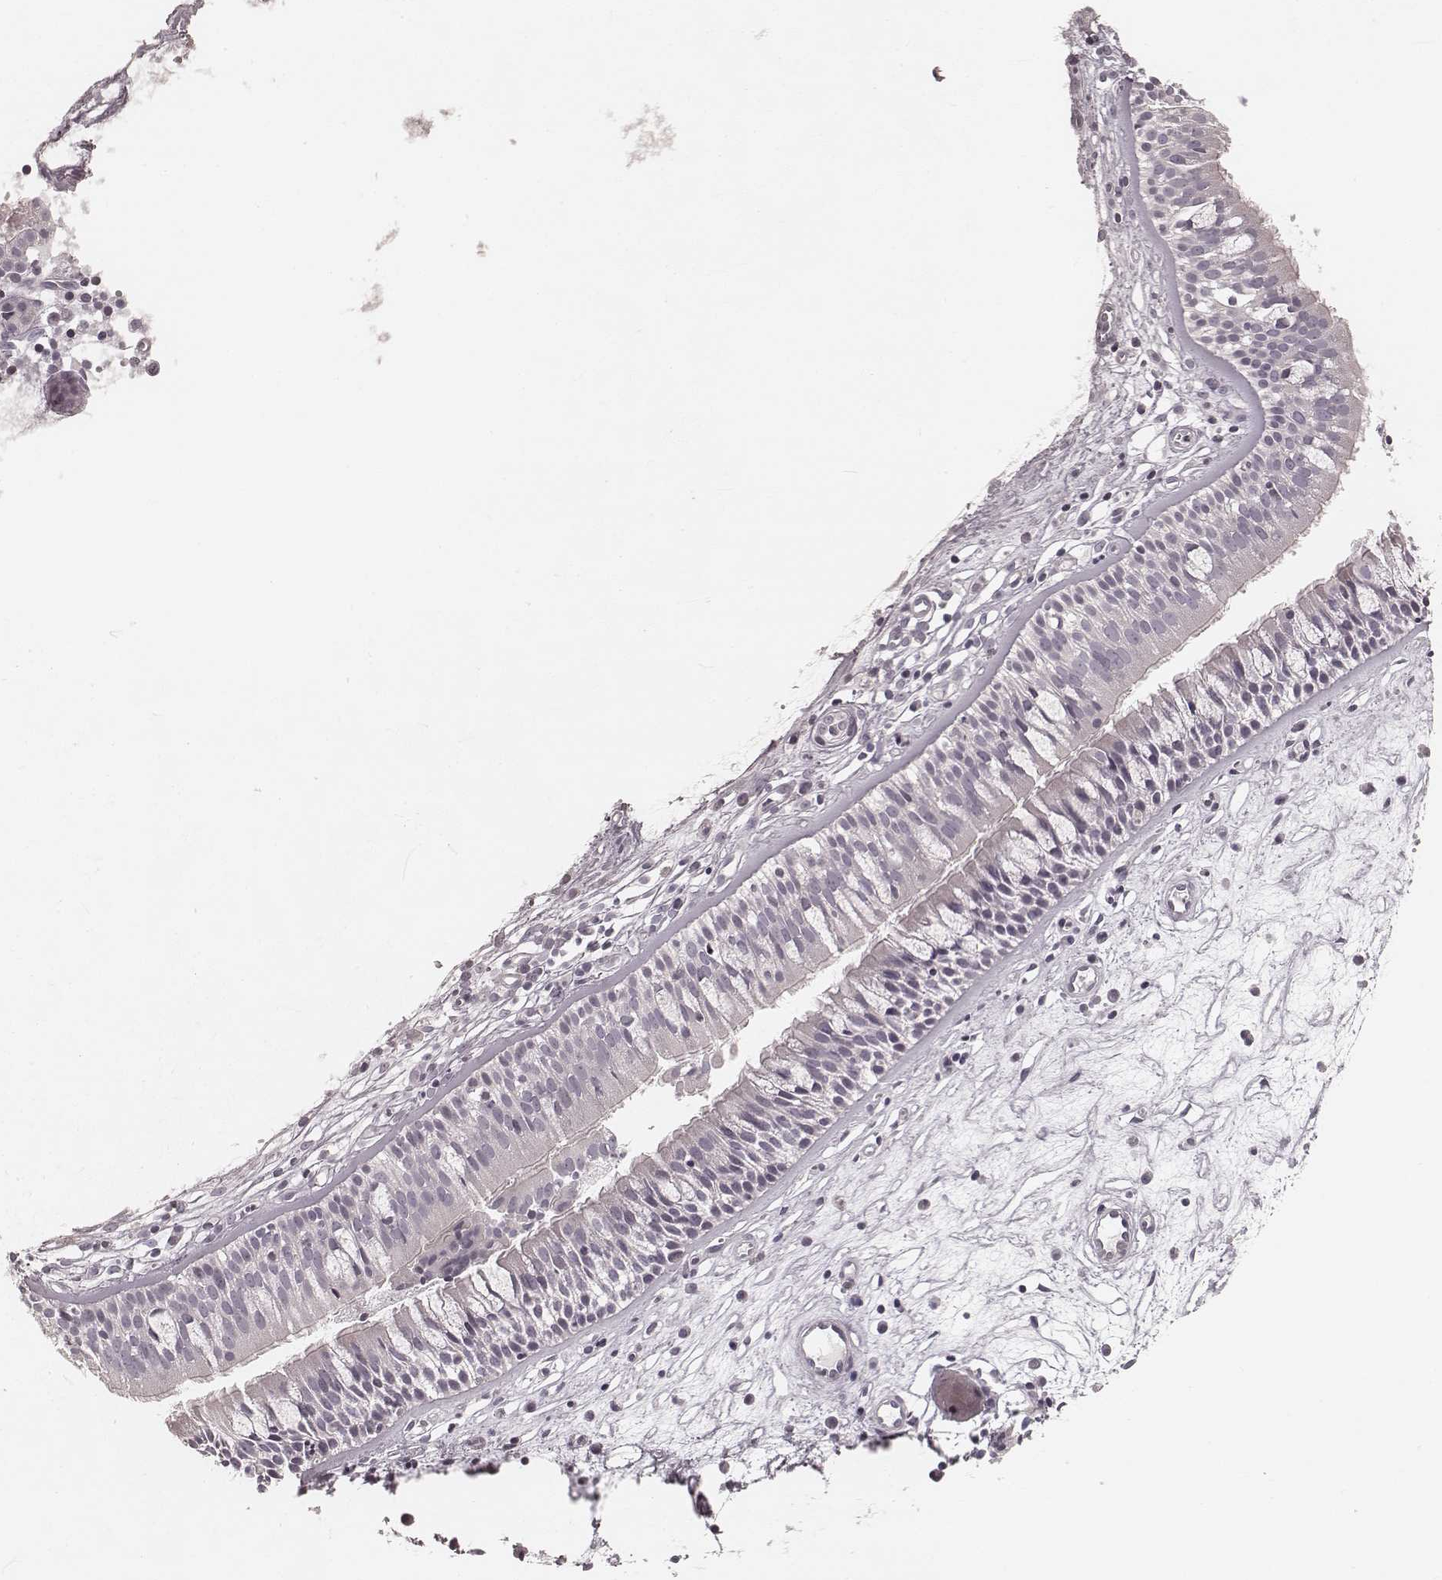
{"staining": {"intensity": "negative", "quantity": "none", "location": "none"}, "tissue": "nasopharynx", "cell_type": "Respiratory epithelial cells", "image_type": "normal", "snomed": [{"axis": "morphology", "description": "Normal tissue, NOS"}, {"axis": "topography", "description": "Nasopharynx"}], "caption": "Histopathology image shows no protein expression in respiratory epithelial cells of normal nasopharynx.", "gene": "SPATA24", "patient": {"sex": "female", "age": 68}}